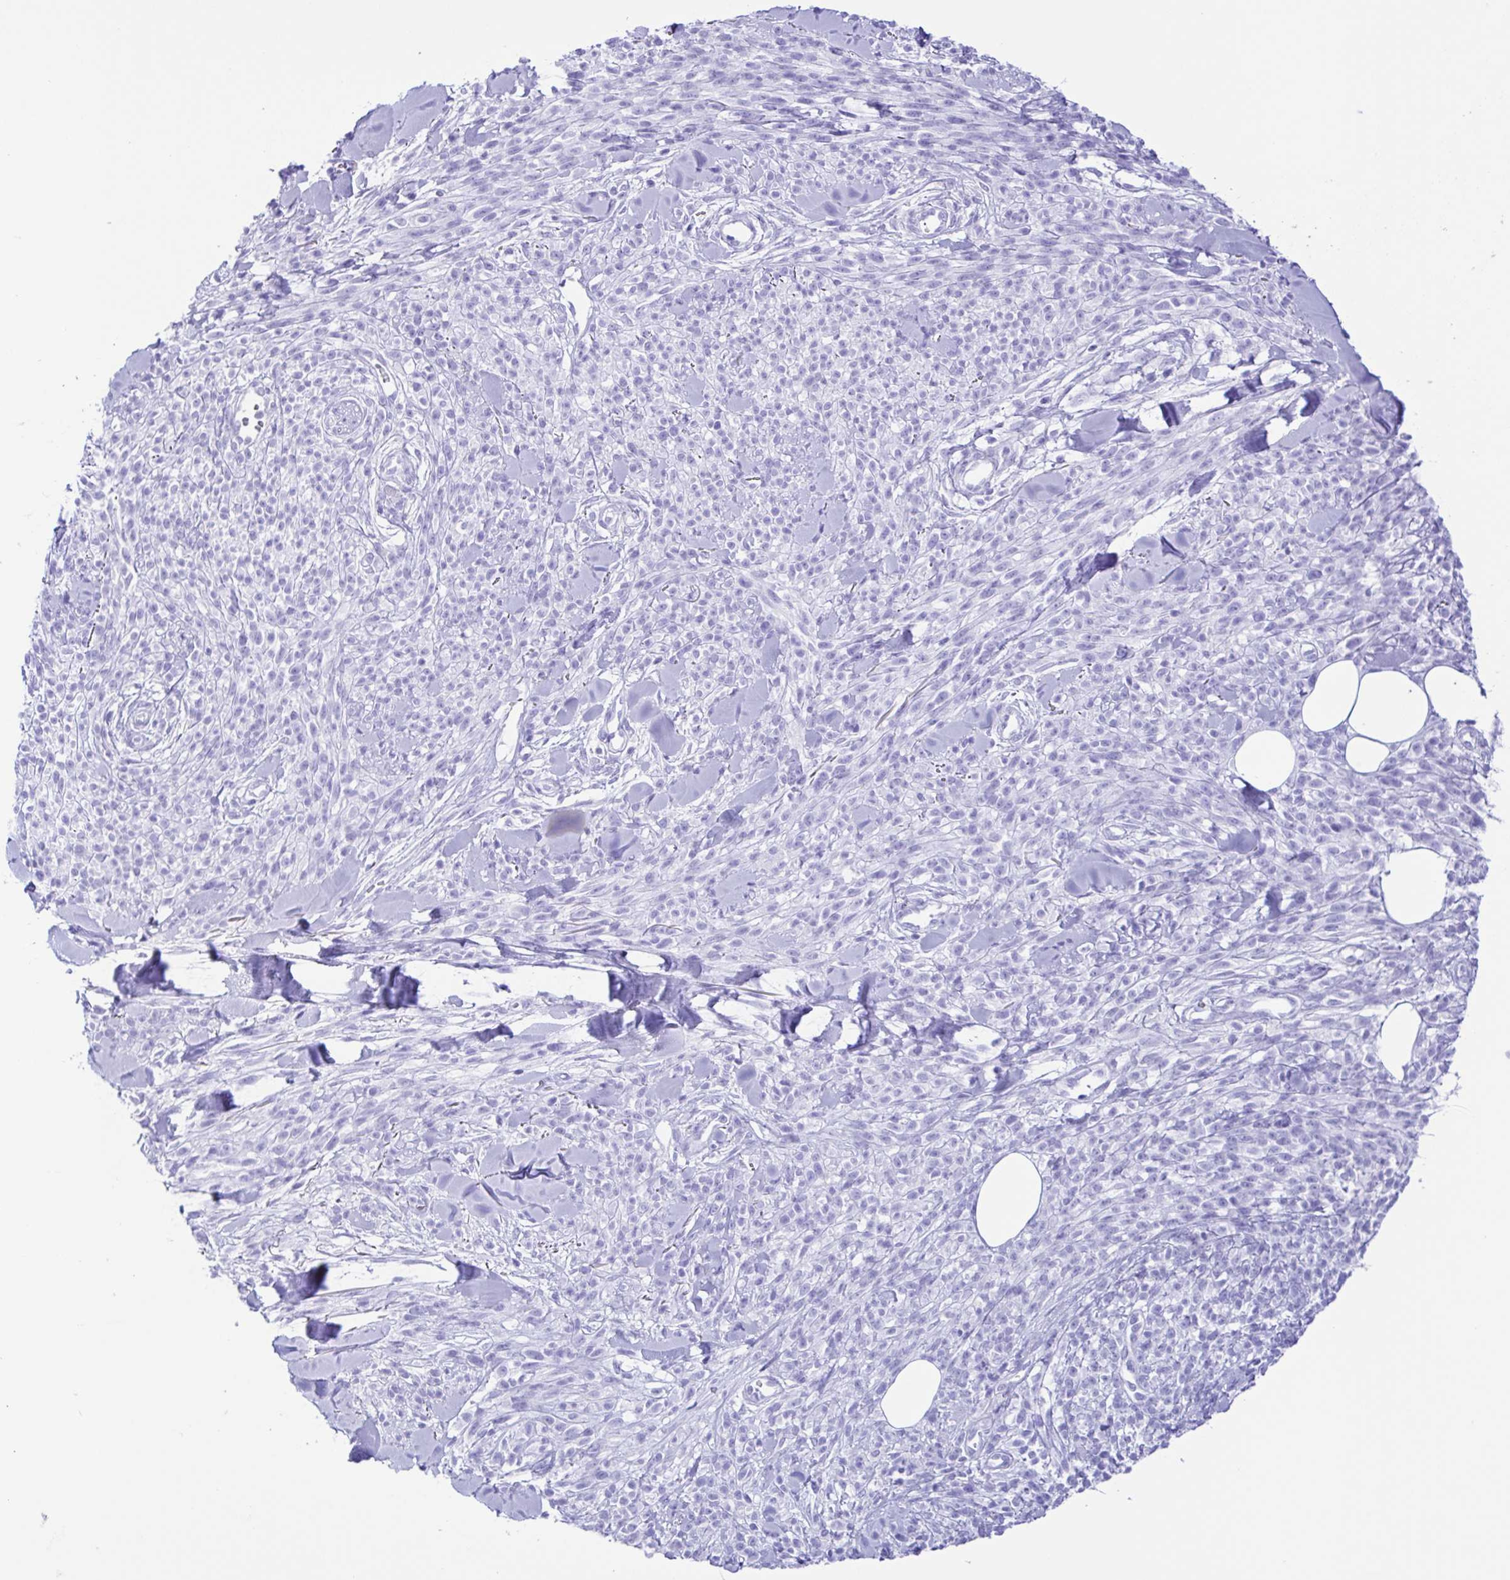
{"staining": {"intensity": "negative", "quantity": "none", "location": "none"}, "tissue": "melanoma", "cell_type": "Tumor cells", "image_type": "cancer", "snomed": [{"axis": "morphology", "description": "Malignant melanoma, NOS"}, {"axis": "topography", "description": "Skin"}, {"axis": "topography", "description": "Skin of trunk"}], "caption": "The histopathology image shows no staining of tumor cells in malignant melanoma.", "gene": "GPR17", "patient": {"sex": "male", "age": 74}}